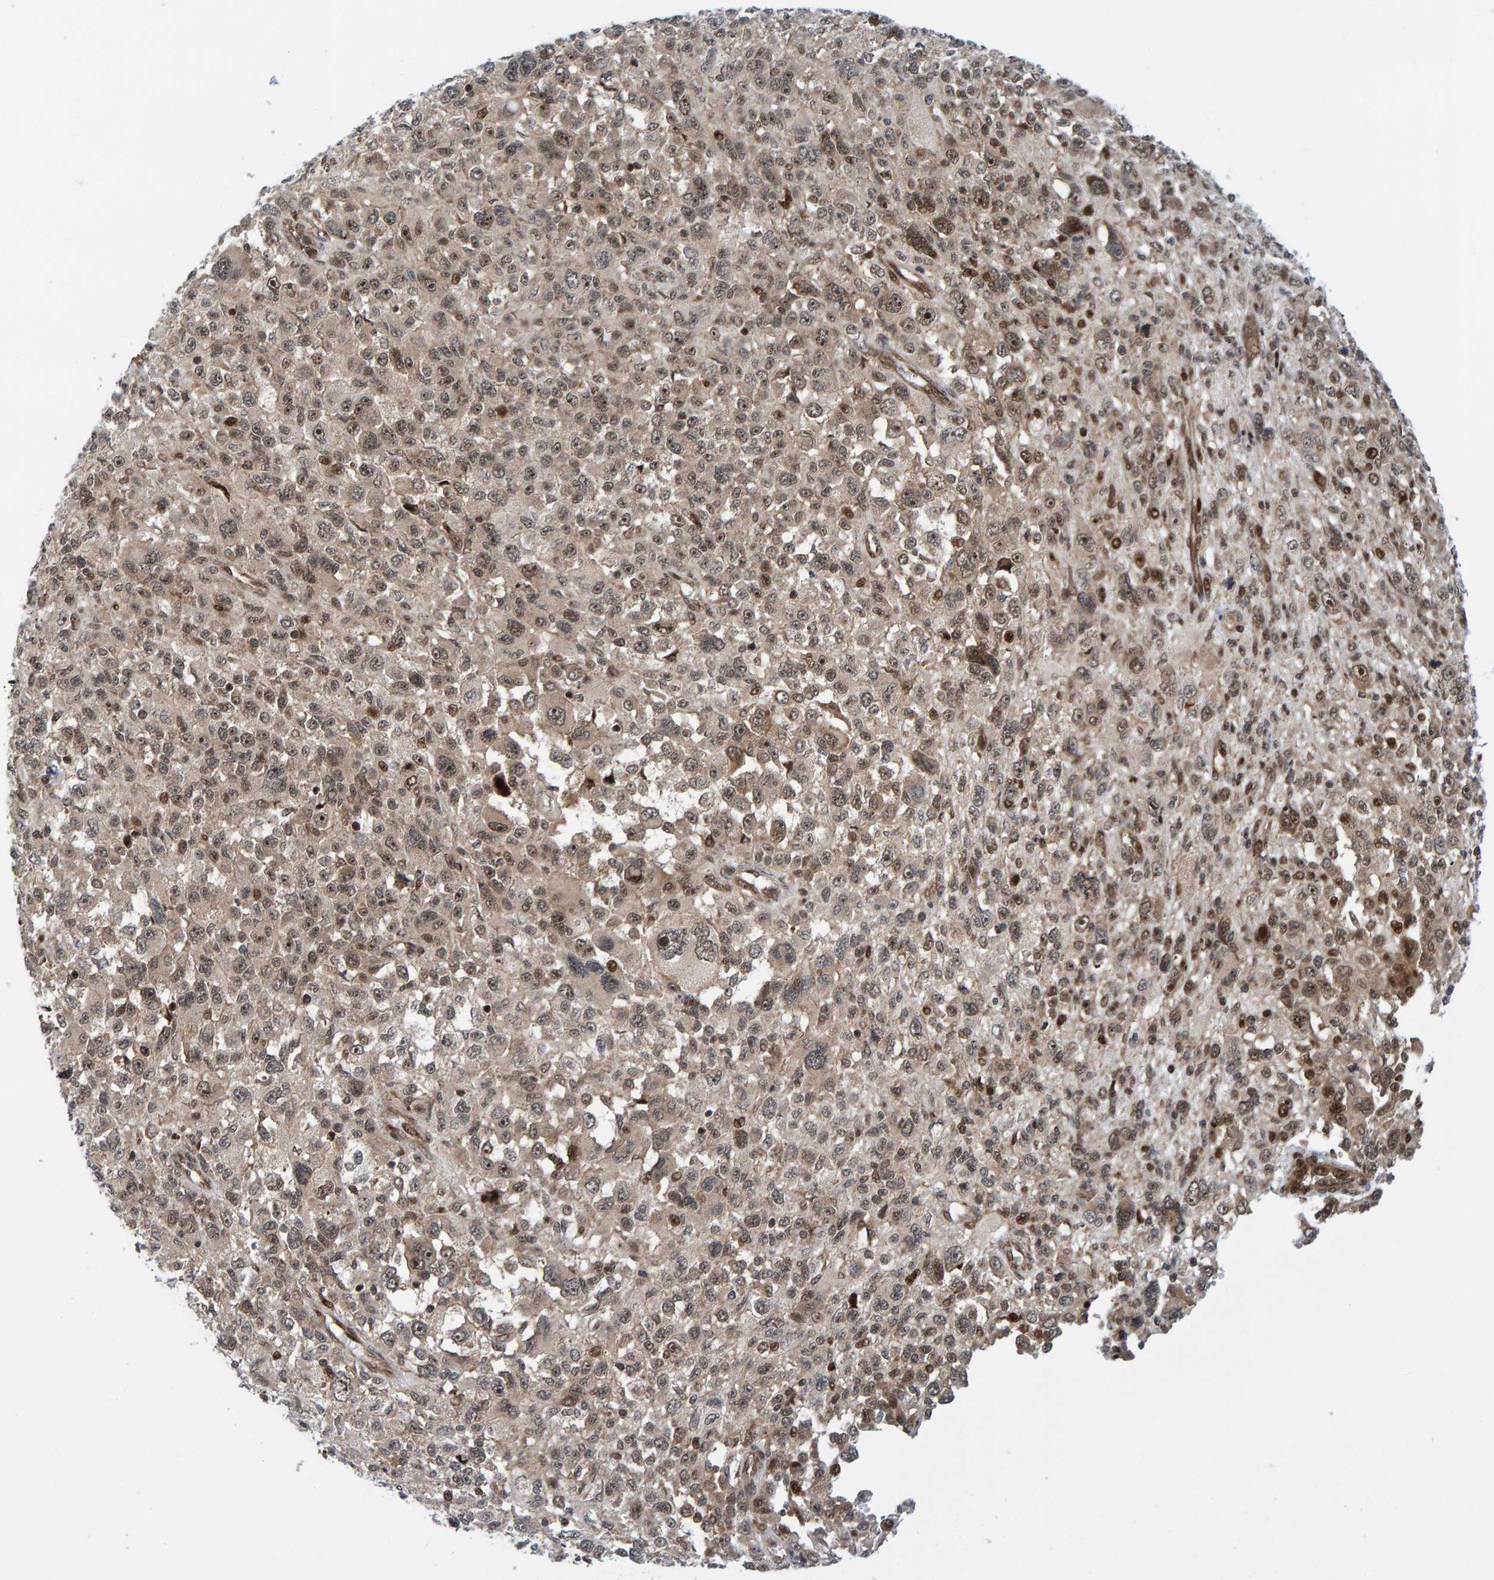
{"staining": {"intensity": "strong", "quantity": "25%-75%", "location": "cytoplasmic/membranous,nuclear"}, "tissue": "melanoma", "cell_type": "Tumor cells", "image_type": "cancer", "snomed": [{"axis": "morphology", "description": "Malignant melanoma, NOS"}, {"axis": "topography", "description": "Skin"}], "caption": "Human malignant melanoma stained for a protein (brown) displays strong cytoplasmic/membranous and nuclear positive positivity in about 25%-75% of tumor cells.", "gene": "ZNF366", "patient": {"sex": "female", "age": 55}}